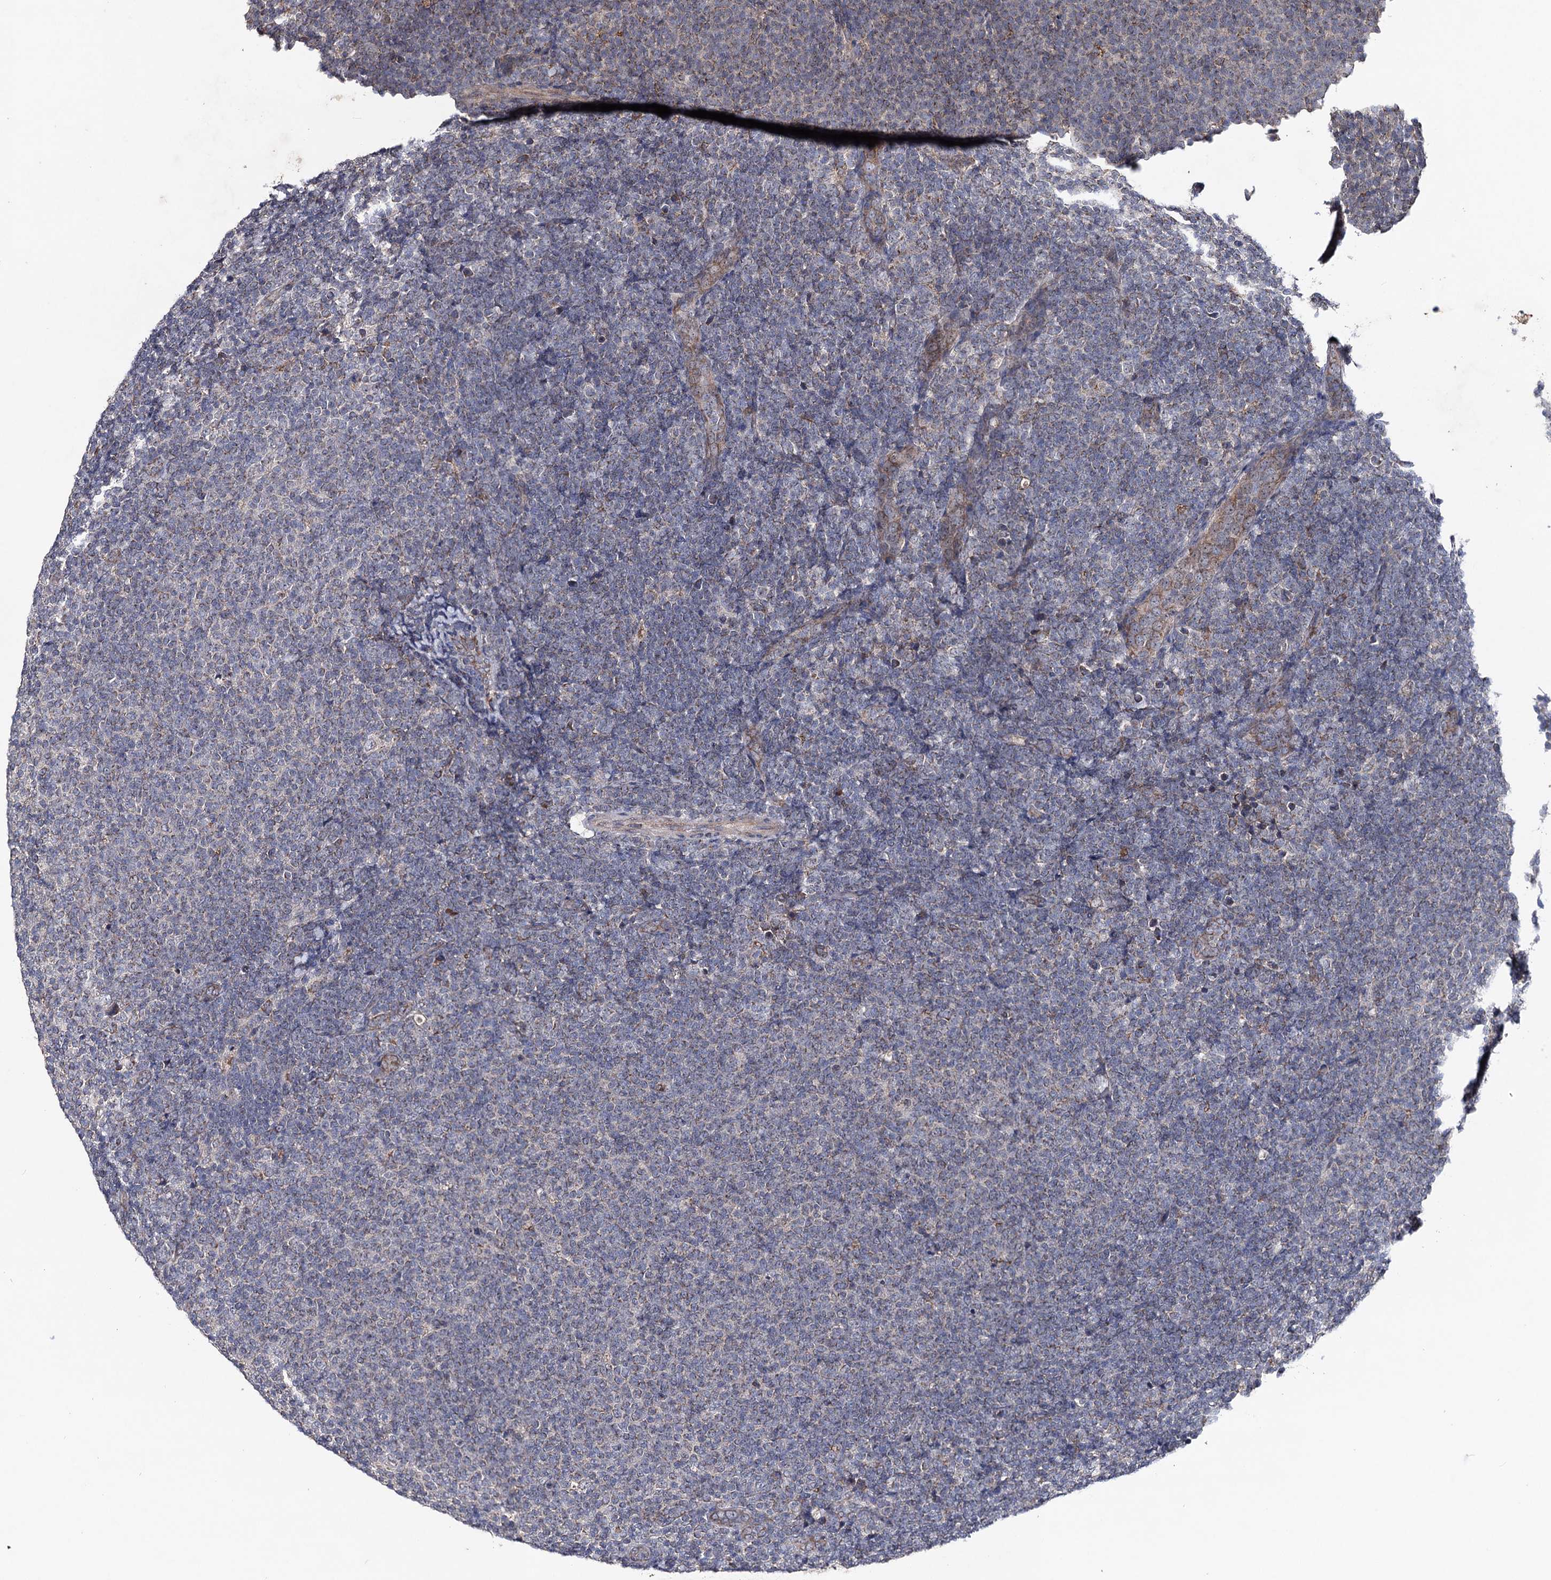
{"staining": {"intensity": "negative", "quantity": "none", "location": "none"}, "tissue": "lymphoma", "cell_type": "Tumor cells", "image_type": "cancer", "snomed": [{"axis": "morphology", "description": "Malignant lymphoma, non-Hodgkin's type, Low grade"}, {"axis": "topography", "description": "Lymph node"}], "caption": "A micrograph of human lymphoma is negative for staining in tumor cells.", "gene": "VPS37D", "patient": {"sex": "male", "age": 66}}